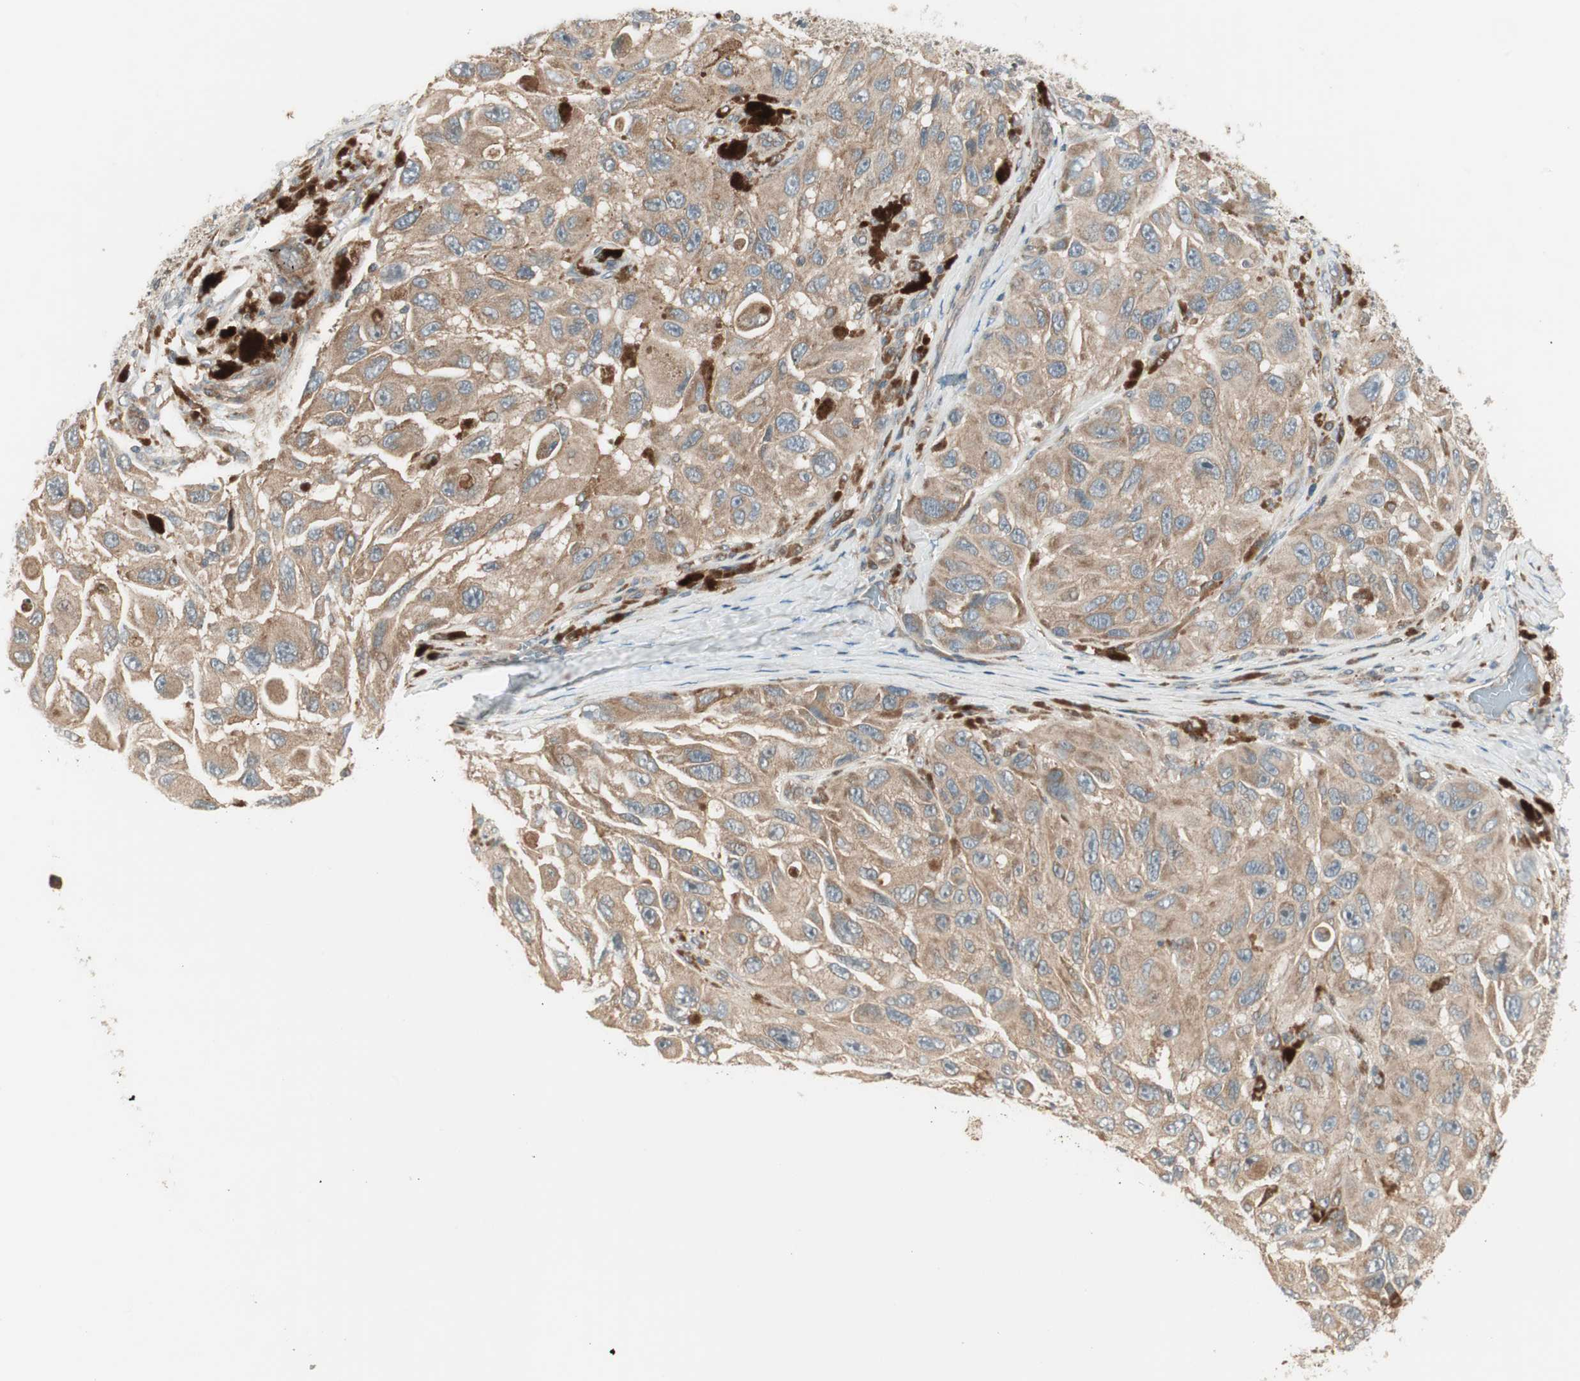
{"staining": {"intensity": "moderate", "quantity": ">75%", "location": "cytoplasmic/membranous"}, "tissue": "melanoma", "cell_type": "Tumor cells", "image_type": "cancer", "snomed": [{"axis": "morphology", "description": "Malignant melanoma, NOS"}, {"axis": "topography", "description": "Skin"}], "caption": "This photomicrograph shows malignant melanoma stained with immunohistochemistry (IHC) to label a protein in brown. The cytoplasmic/membranous of tumor cells show moderate positivity for the protein. Nuclei are counter-stained blue.", "gene": "SFRP1", "patient": {"sex": "female", "age": 73}}